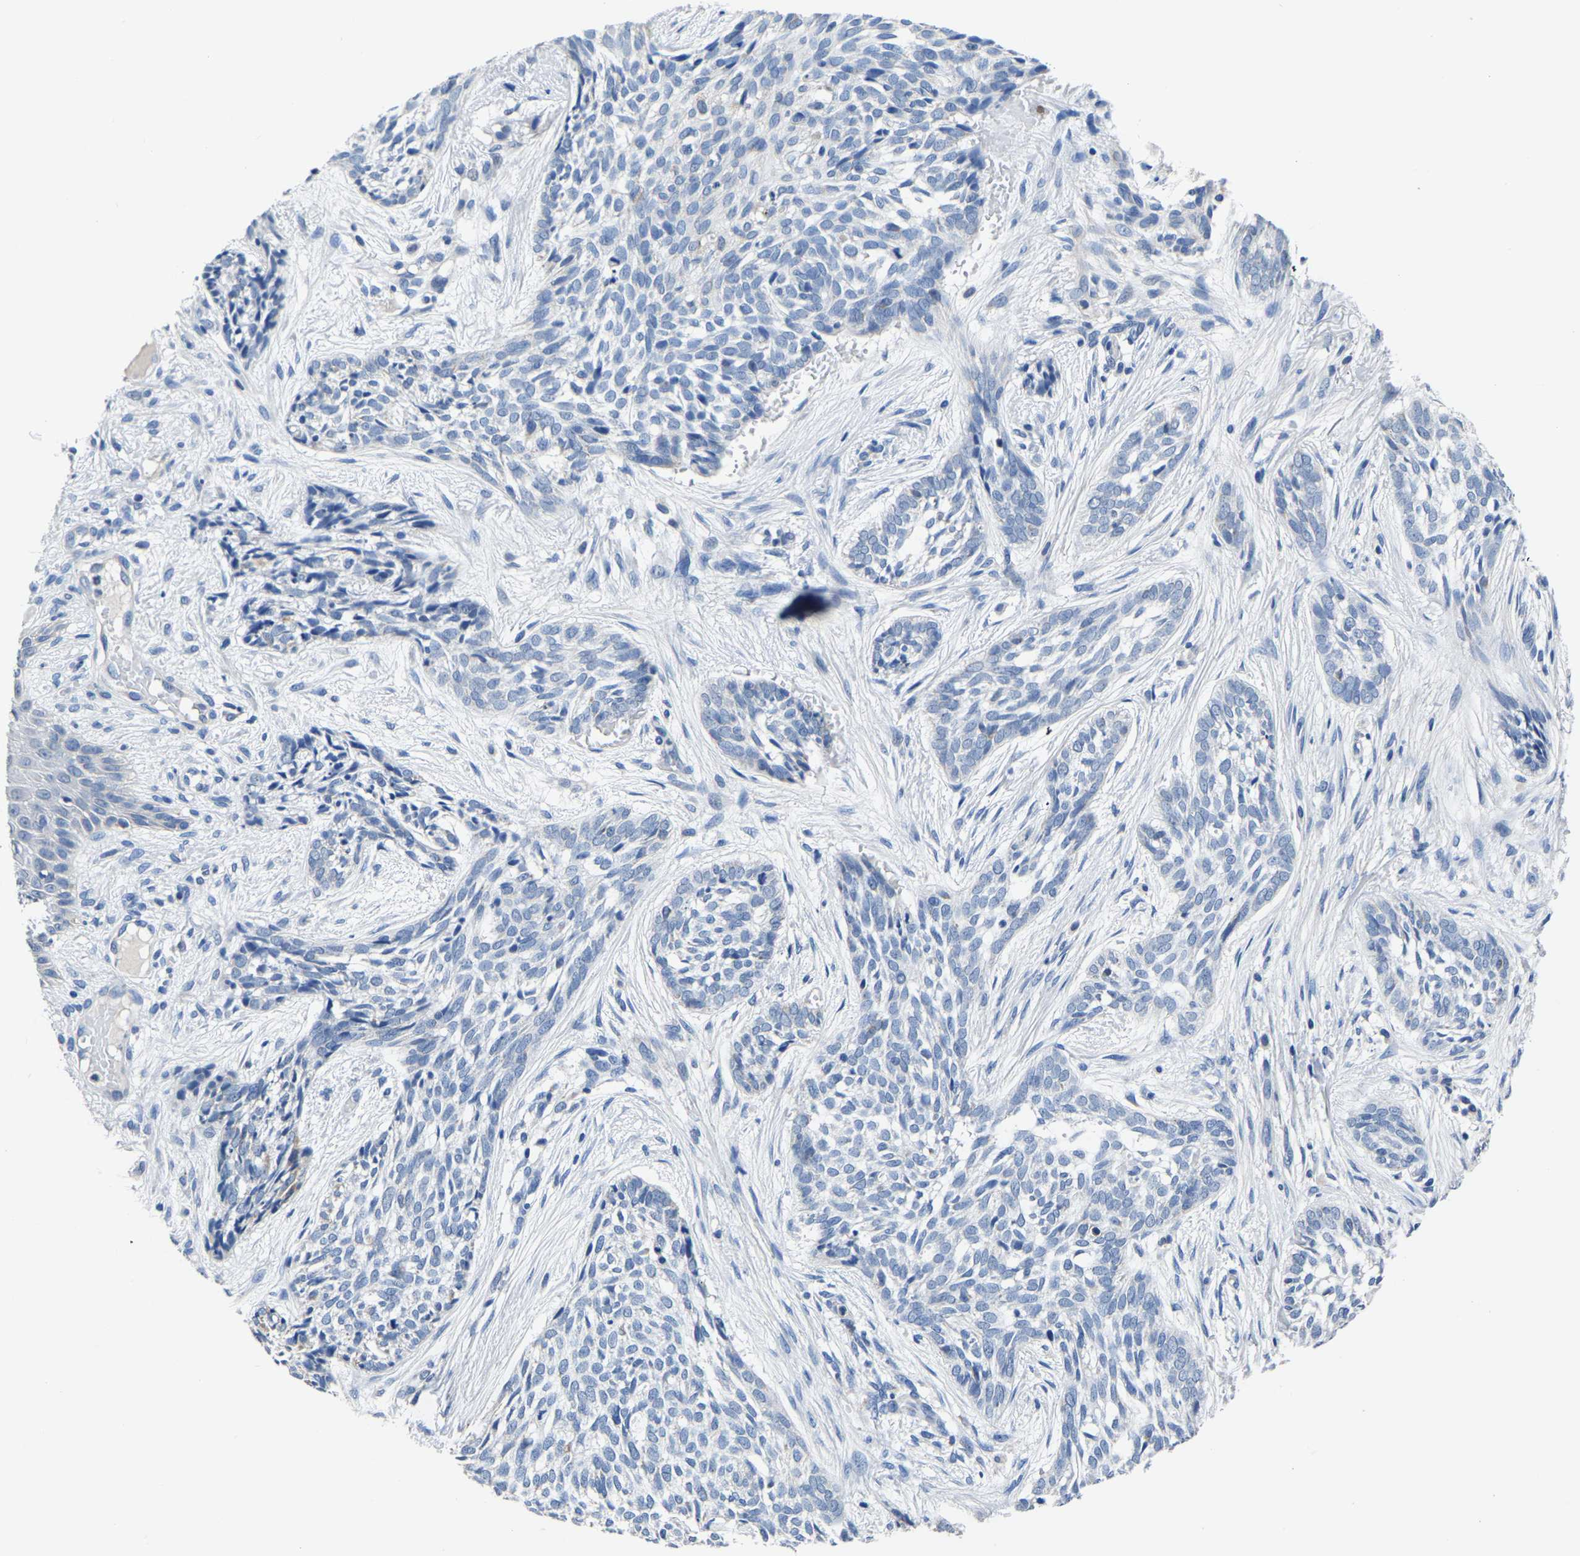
{"staining": {"intensity": "negative", "quantity": "none", "location": "none"}, "tissue": "skin cancer", "cell_type": "Tumor cells", "image_type": "cancer", "snomed": [{"axis": "morphology", "description": "Basal cell carcinoma"}, {"axis": "topography", "description": "Skin"}], "caption": "Human basal cell carcinoma (skin) stained for a protein using immunohistochemistry reveals no positivity in tumor cells.", "gene": "FGD5", "patient": {"sex": "female", "age": 88}}